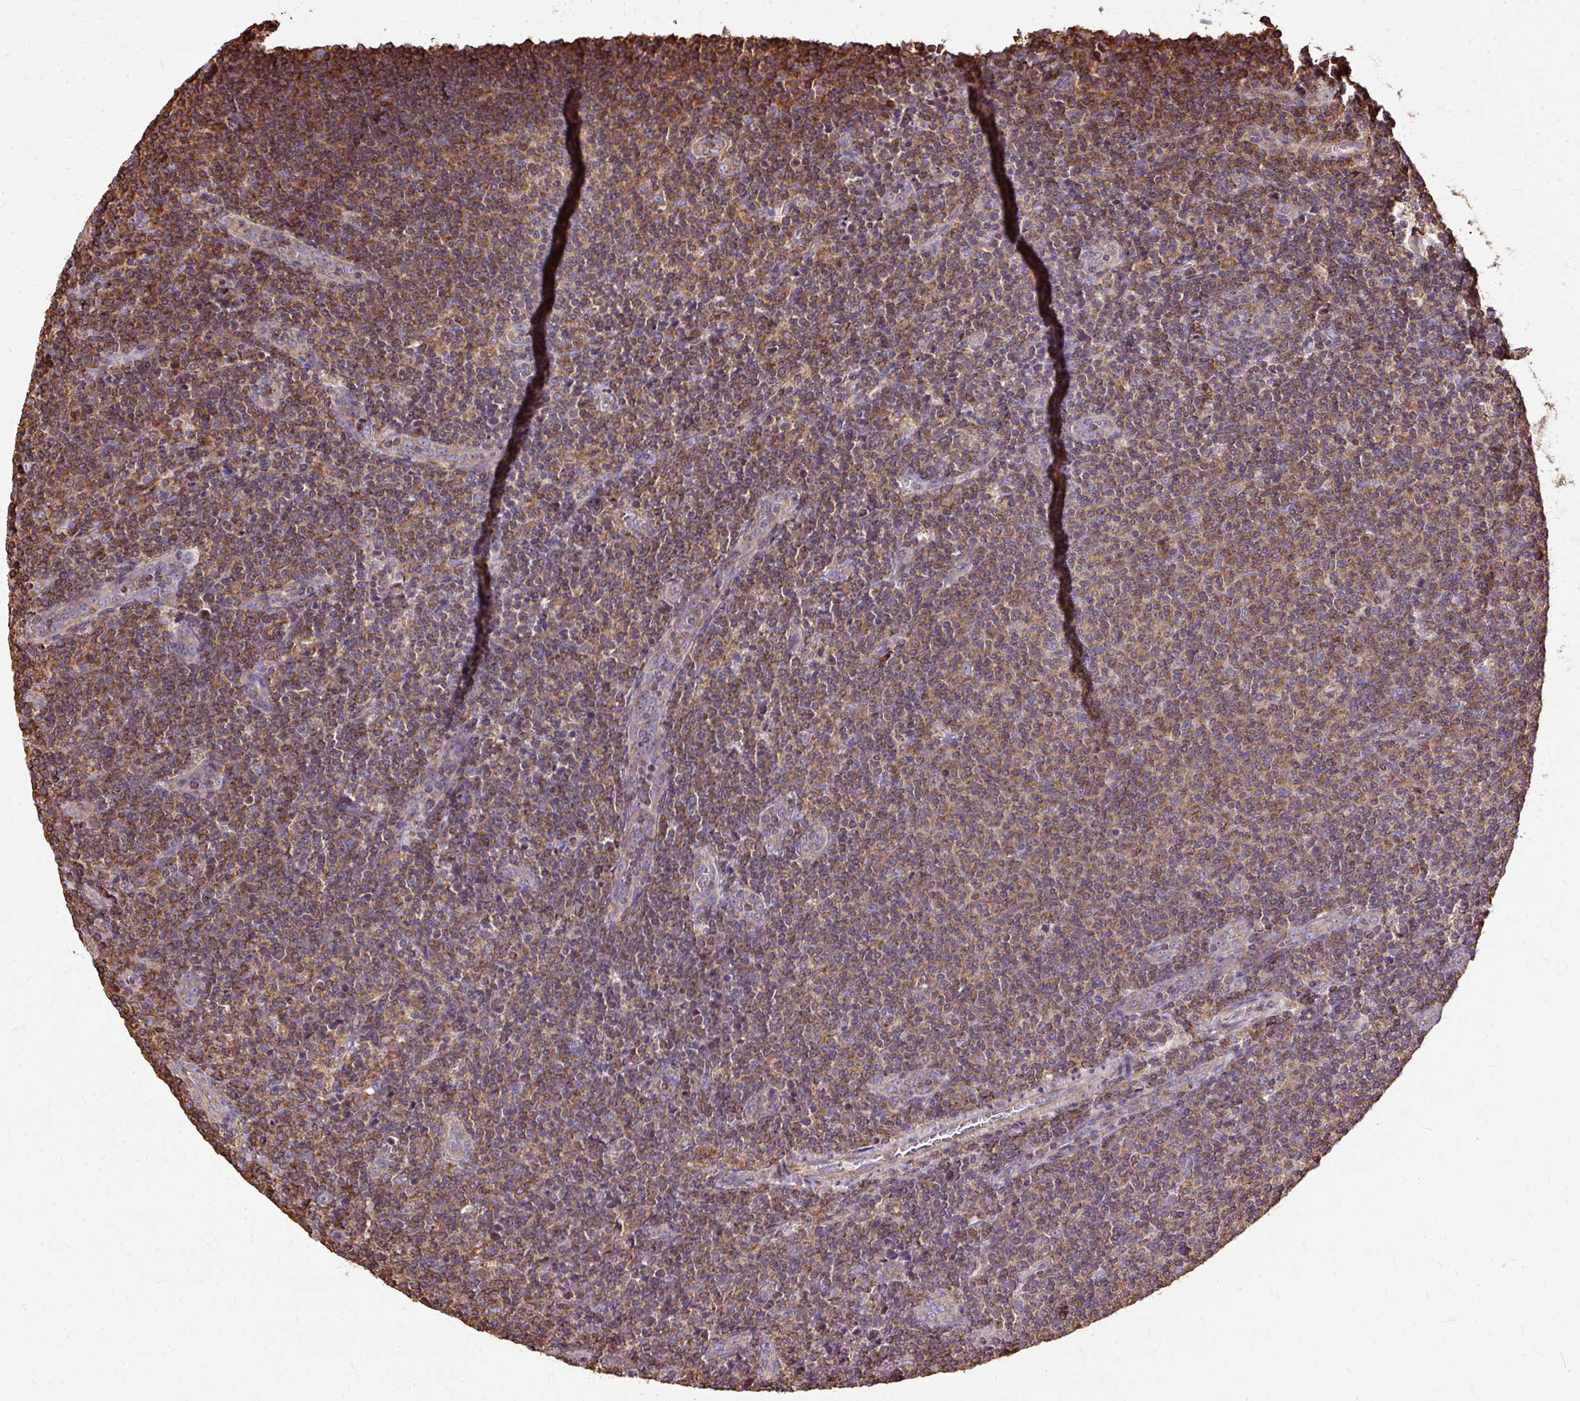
{"staining": {"intensity": "moderate", "quantity": ">75%", "location": "cytoplasmic/membranous"}, "tissue": "lymphoma", "cell_type": "Tumor cells", "image_type": "cancer", "snomed": [{"axis": "morphology", "description": "Malignant lymphoma, non-Hodgkin's type, Low grade"}, {"axis": "topography", "description": "Lymph node"}], "caption": "Moderate cytoplasmic/membranous protein expression is identified in about >75% of tumor cells in lymphoma. (DAB = brown stain, brightfield microscopy at high magnification).", "gene": "KLHL11", "patient": {"sex": "male", "age": 66}}